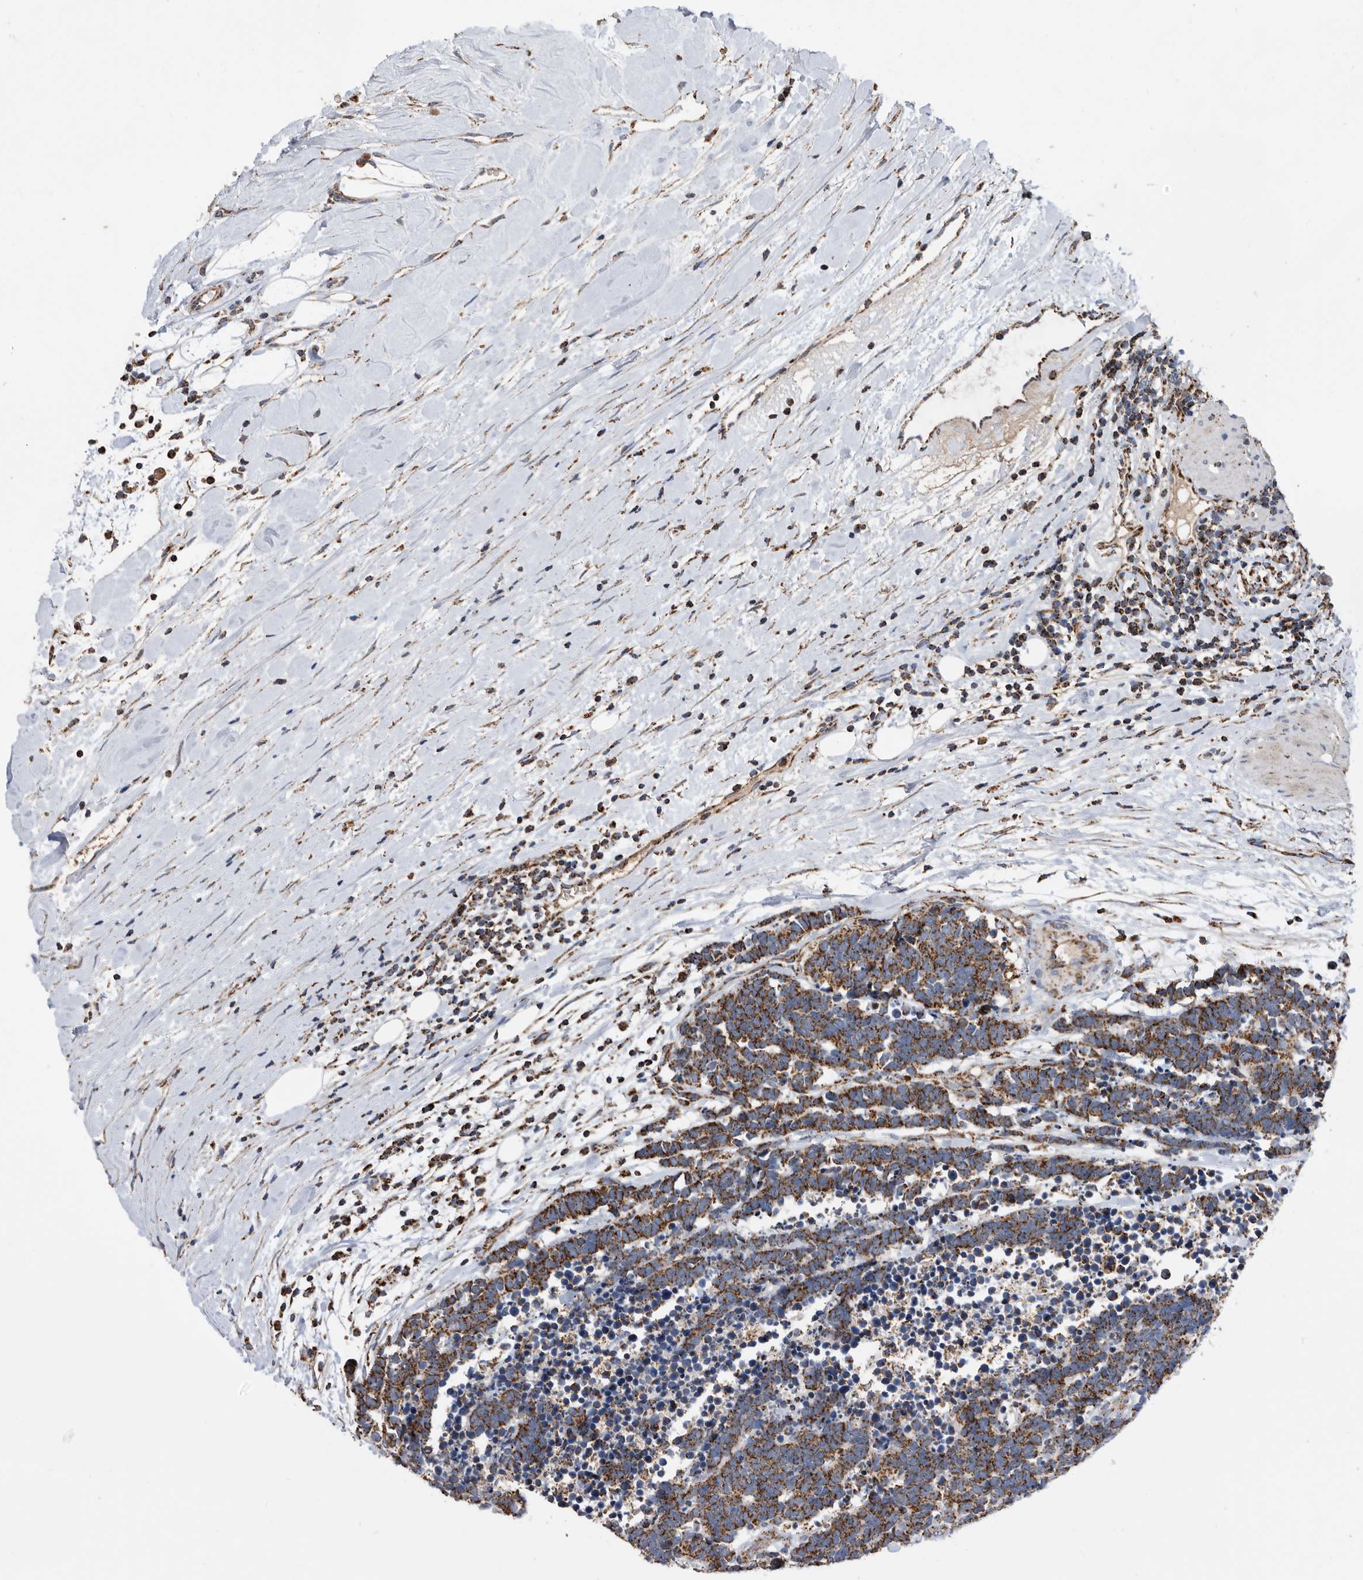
{"staining": {"intensity": "moderate", "quantity": ">75%", "location": "cytoplasmic/membranous"}, "tissue": "carcinoid", "cell_type": "Tumor cells", "image_type": "cancer", "snomed": [{"axis": "morphology", "description": "Carcinoma, NOS"}, {"axis": "morphology", "description": "Carcinoid, malignant, NOS"}, {"axis": "topography", "description": "Urinary bladder"}], "caption": "Immunohistochemical staining of human carcinoid displays moderate cytoplasmic/membranous protein expression in approximately >75% of tumor cells.", "gene": "WFDC1", "patient": {"sex": "male", "age": 57}}